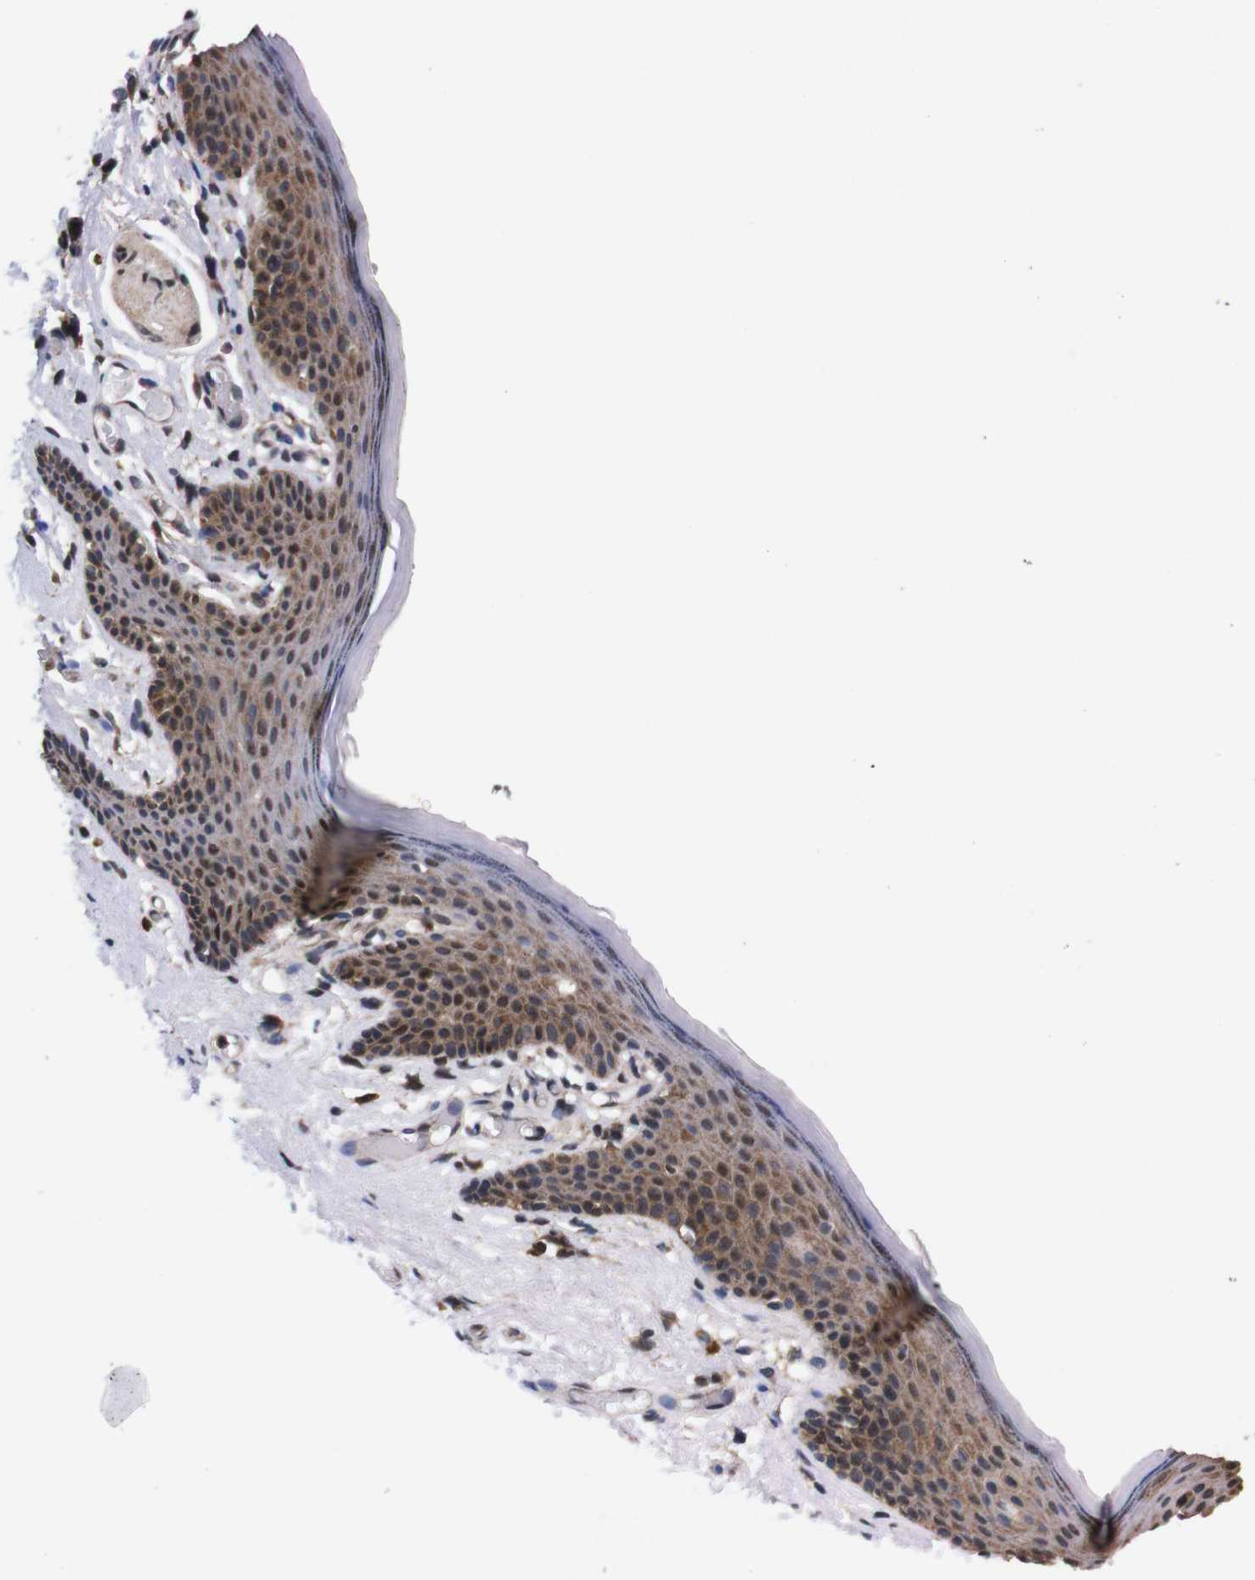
{"staining": {"intensity": "moderate", "quantity": ">75%", "location": "cytoplasmic/membranous,nuclear"}, "tissue": "skin", "cell_type": "Epidermal cells", "image_type": "normal", "snomed": [{"axis": "morphology", "description": "Normal tissue, NOS"}, {"axis": "topography", "description": "Vulva"}], "caption": "Protein expression by IHC demonstrates moderate cytoplasmic/membranous,nuclear staining in about >75% of epidermal cells in benign skin.", "gene": "UBQLN2", "patient": {"sex": "female", "age": 54}}